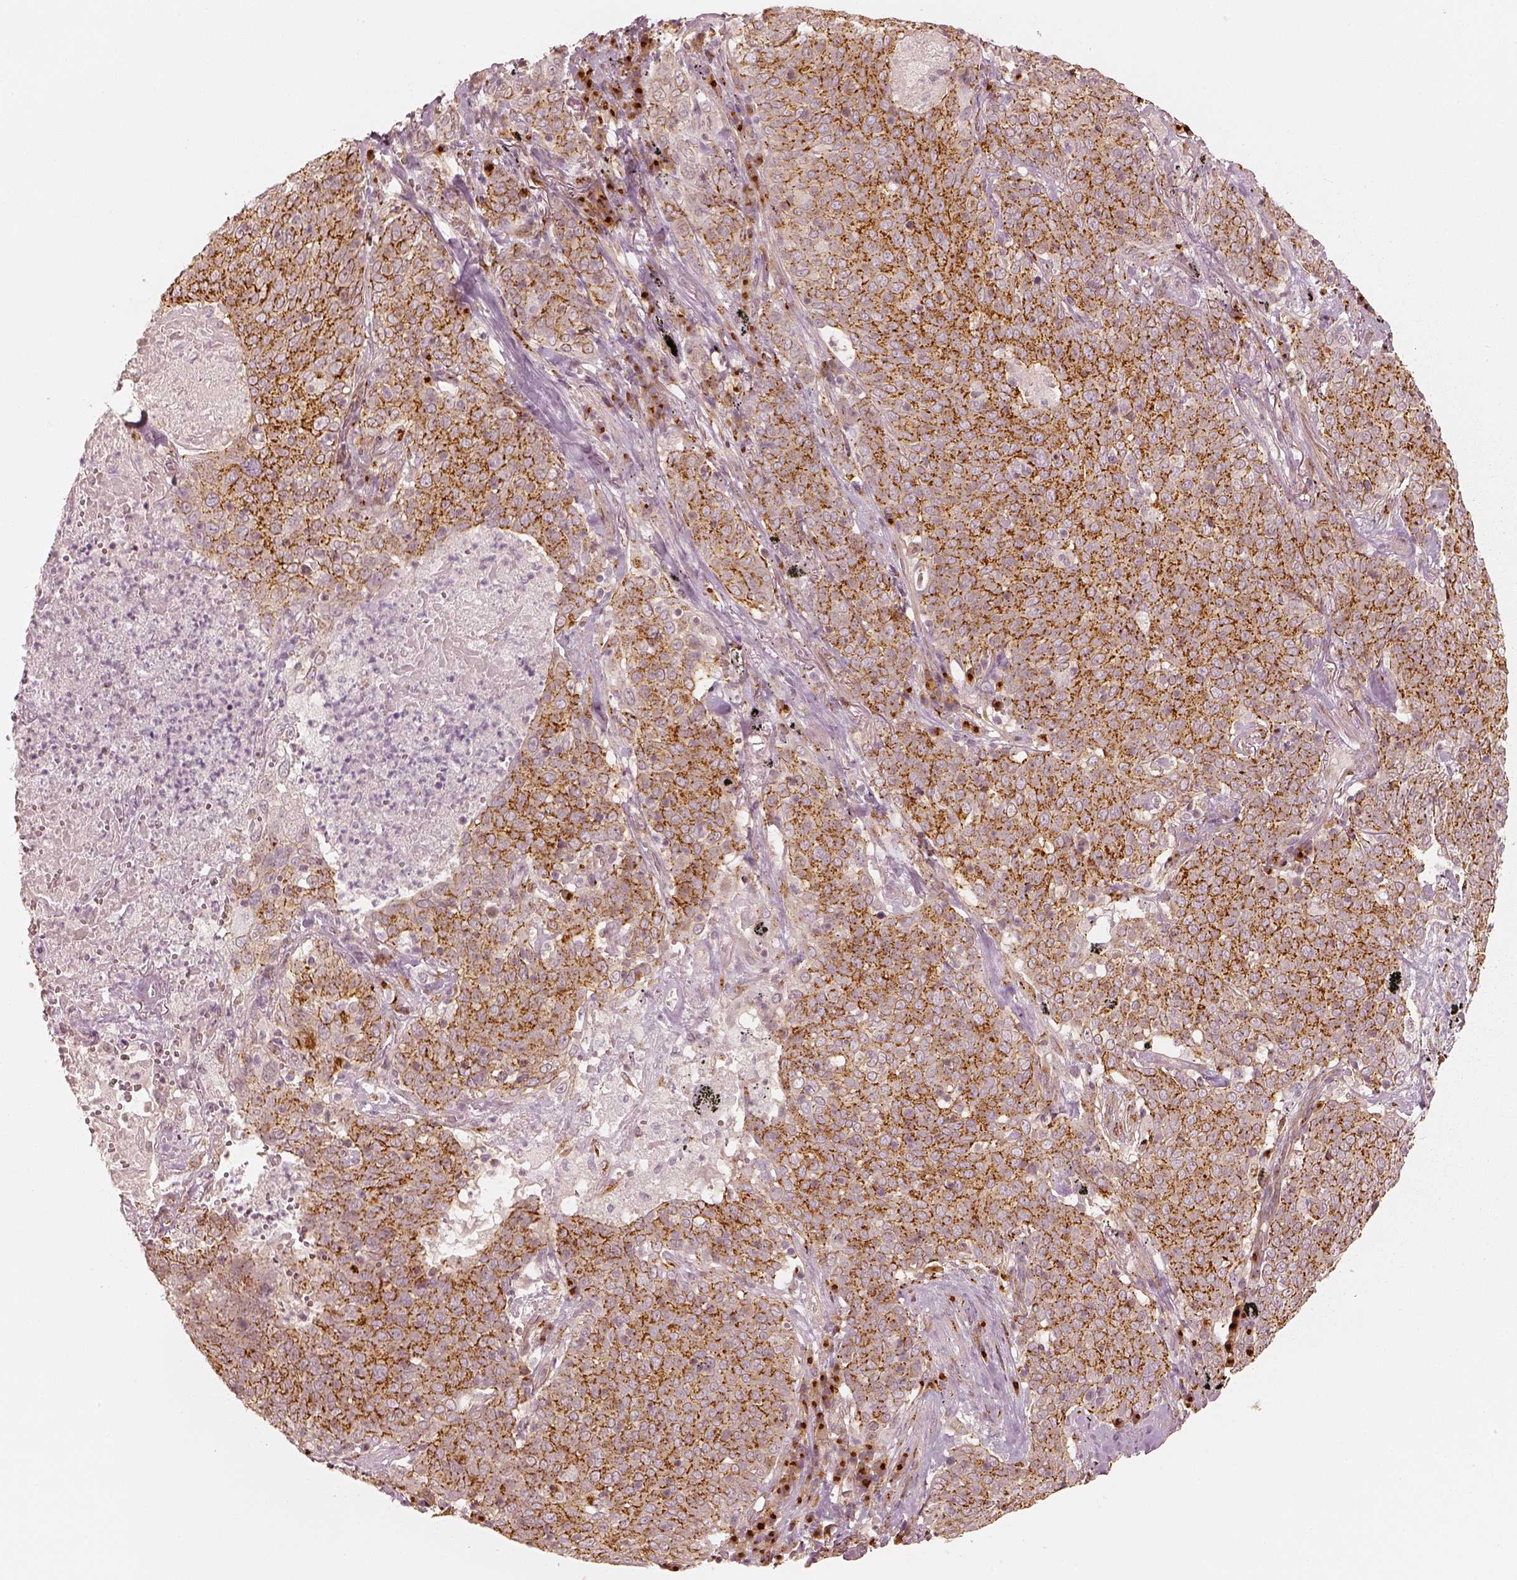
{"staining": {"intensity": "moderate", "quantity": "25%-75%", "location": "cytoplasmic/membranous"}, "tissue": "lung cancer", "cell_type": "Tumor cells", "image_type": "cancer", "snomed": [{"axis": "morphology", "description": "Squamous cell carcinoma, NOS"}, {"axis": "topography", "description": "Lung"}], "caption": "This image reveals immunohistochemistry (IHC) staining of lung cancer, with medium moderate cytoplasmic/membranous expression in approximately 25%-75% of tumor cells.", "gene": "GORASP2", "patient": {"sex": "male", "age": 82}}